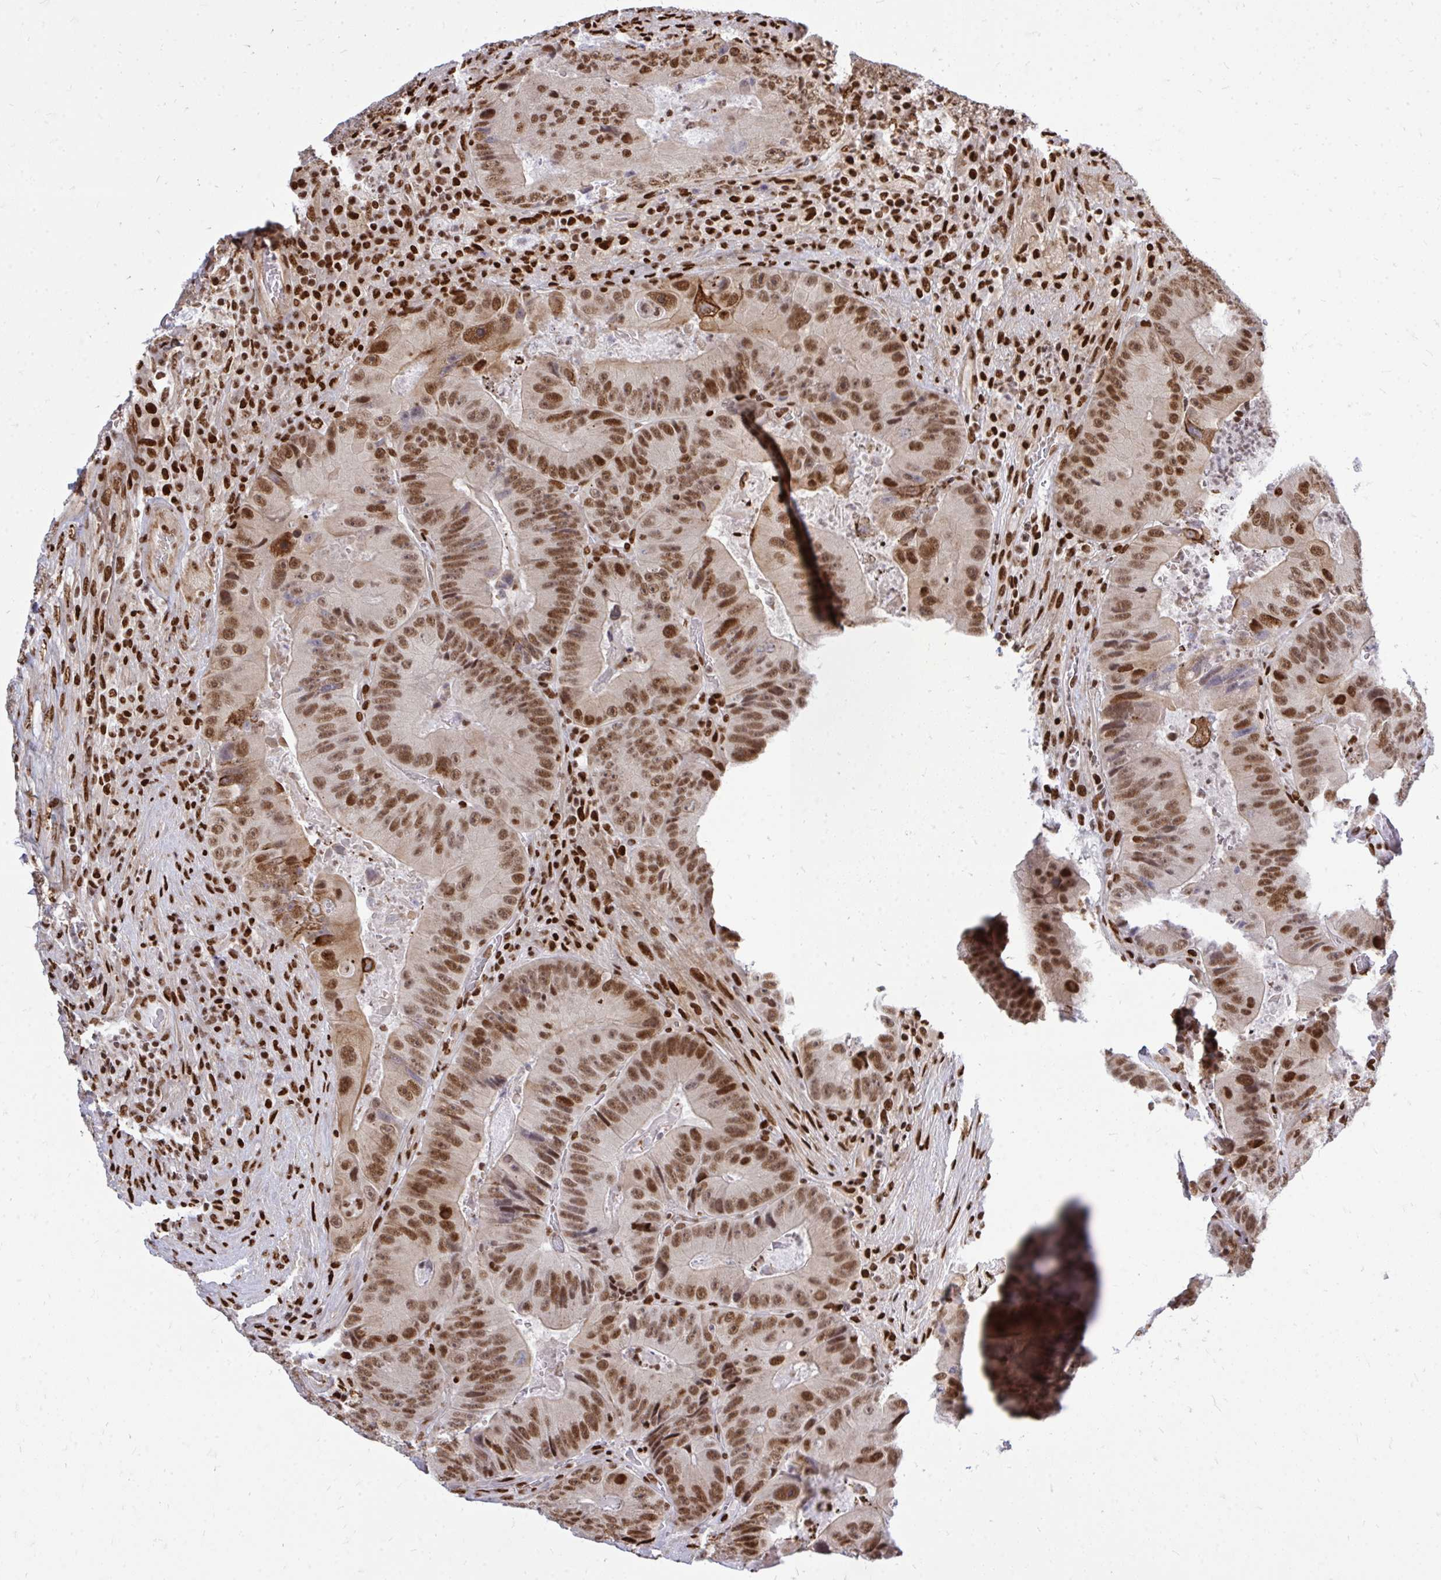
{"staining": {"intensity": "strong", "quantity": ">75%", "location": "nuclear"}, "tissue": "colorectal cancer", "cell_type": "Tumor cells", "image_type": "cancer", "snomed": [{"axis": "morphology", "description": "Adenocarcinoma, NOS"}, {"axis": "topography", "description": "Colon"}], "caption": "The photomicrograph exhibits immunohistochemical staining of colorectal adenocarcinoma. There is strong nuclear positivity is seen in about >75% of tumor cells. The protein of interest is stained brown, and the nuclei are stained in blue (DAB IHC with brightfield microscopy, high magnification).", "gene": "TBL1Y", "patient": {"sex": "female", "age": 86}}